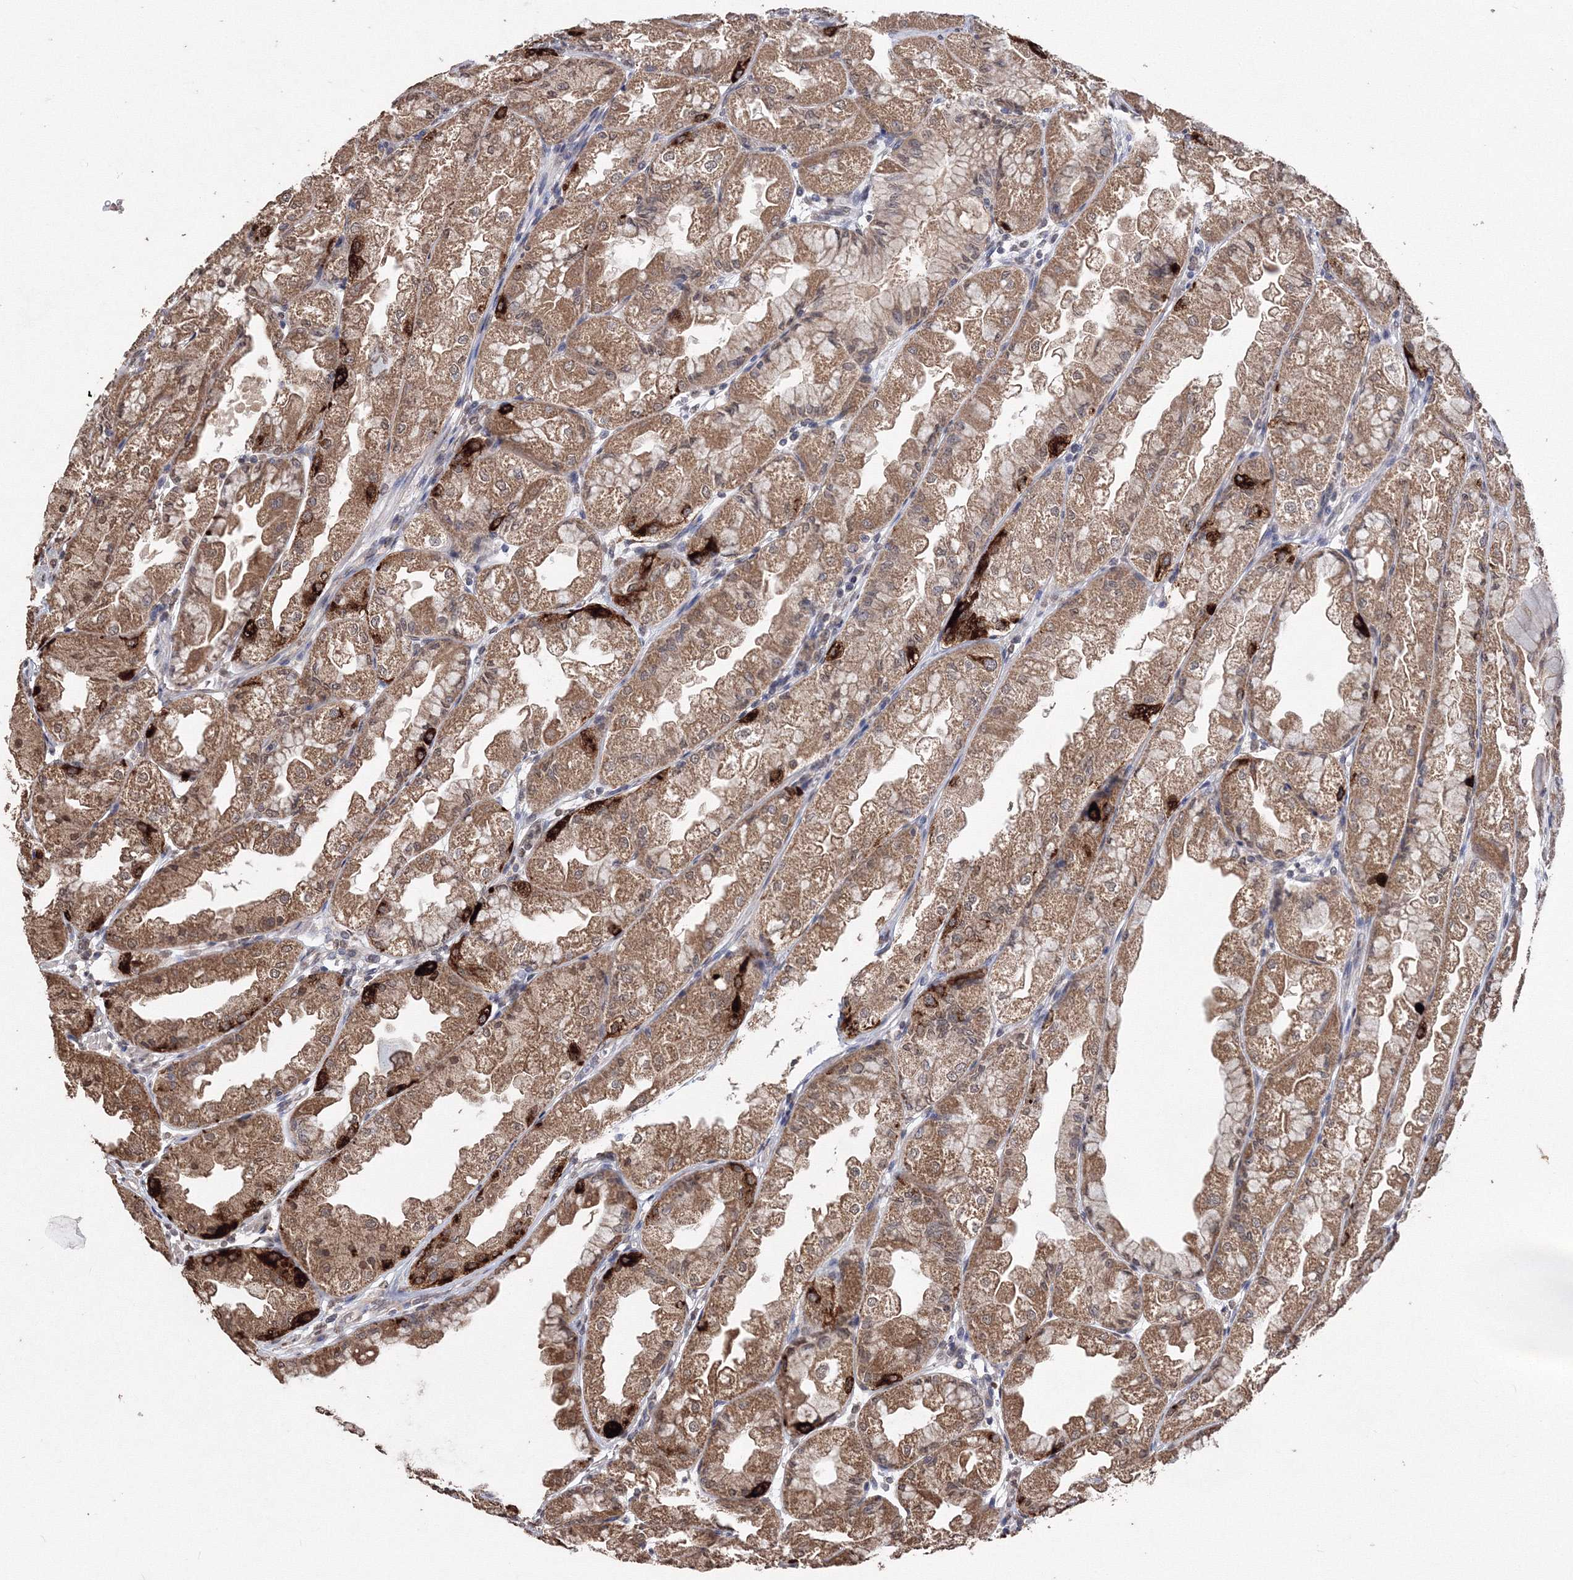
{"staining": {"intensity": "strong", "quantity": ">75%", "location": "cytoplasmic/membranous,nuclear"}, "tissue": "stomach", "cell_type": "Glandular cells", "image_type": "normal", "snomed": [{"axis": "morphology", "description": "Normal tissue, NOS"}, {"axis": "topography", "description": "Stomach, upper"}], "caption": "Stomach was stained to show a protein in brown. There is high levels of strong cytoplasmic/membranous,nuclear positivity in about >75% of glandular cells. The staining is performed using DAB brown chromogen to label protein expression. The nuclei are counter-stained blue using hematoxylin.", "gene": "GPN1", "patient": {"sex": "male", "age": 47}}